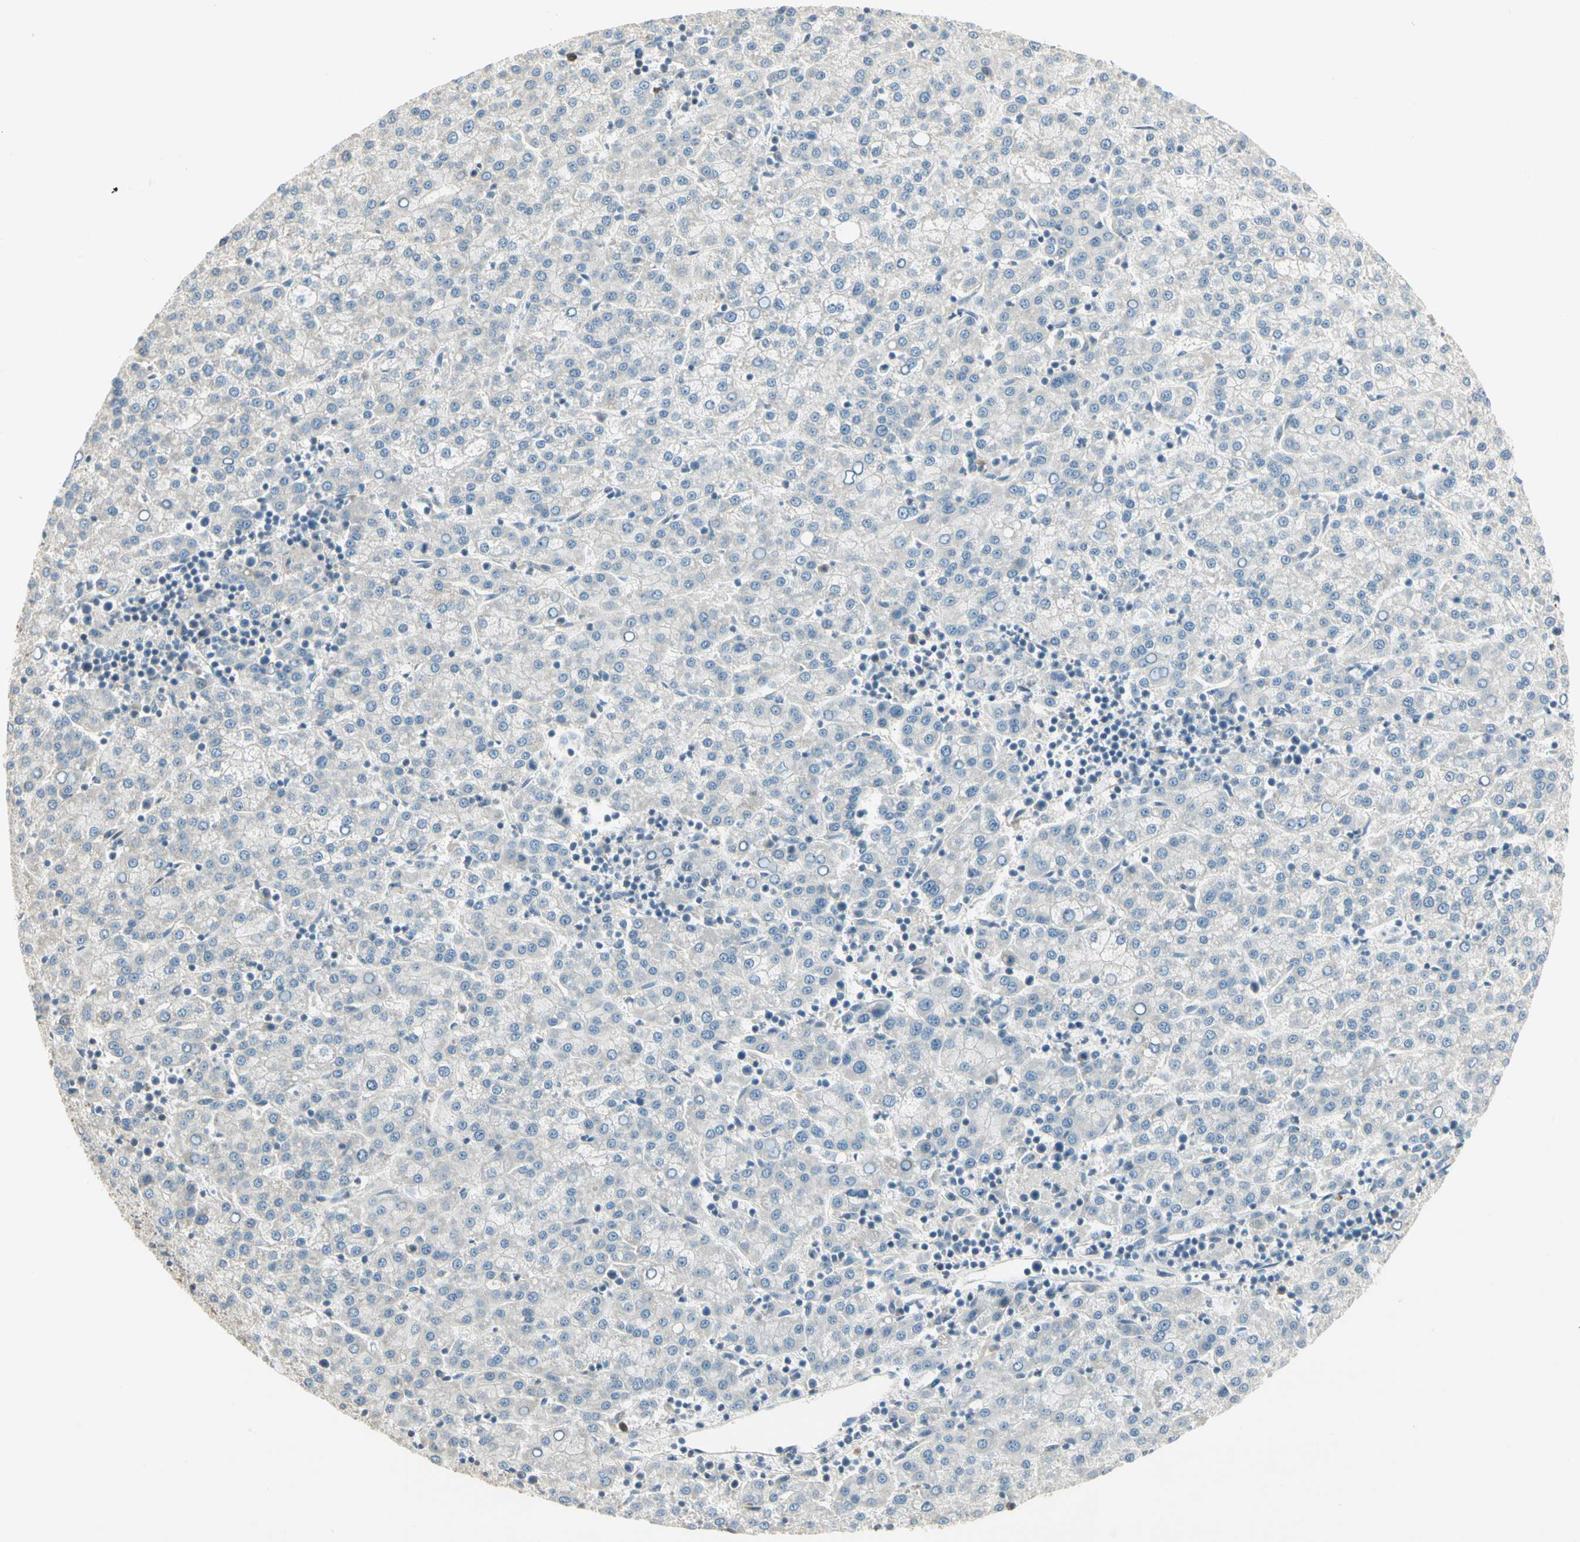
{"staining": {"intensity": "negative", "quantity": "none", "location": "none"}, "tissue": "liver cancer", "cell_type": "Tumor cells", "image_type": "cancer", "snomed": [{"axis": "morphology", "description": "Carcinoma, Hepatocellular, NOS"}, {"axis": "topography", "description": "Liver"}], "caption": "Tumor cells show no significant expression in liver cancer (hepatocellular carcinoma).", "gene": "ADGRA3", "patient": {"sex": "female", "age": 58}}